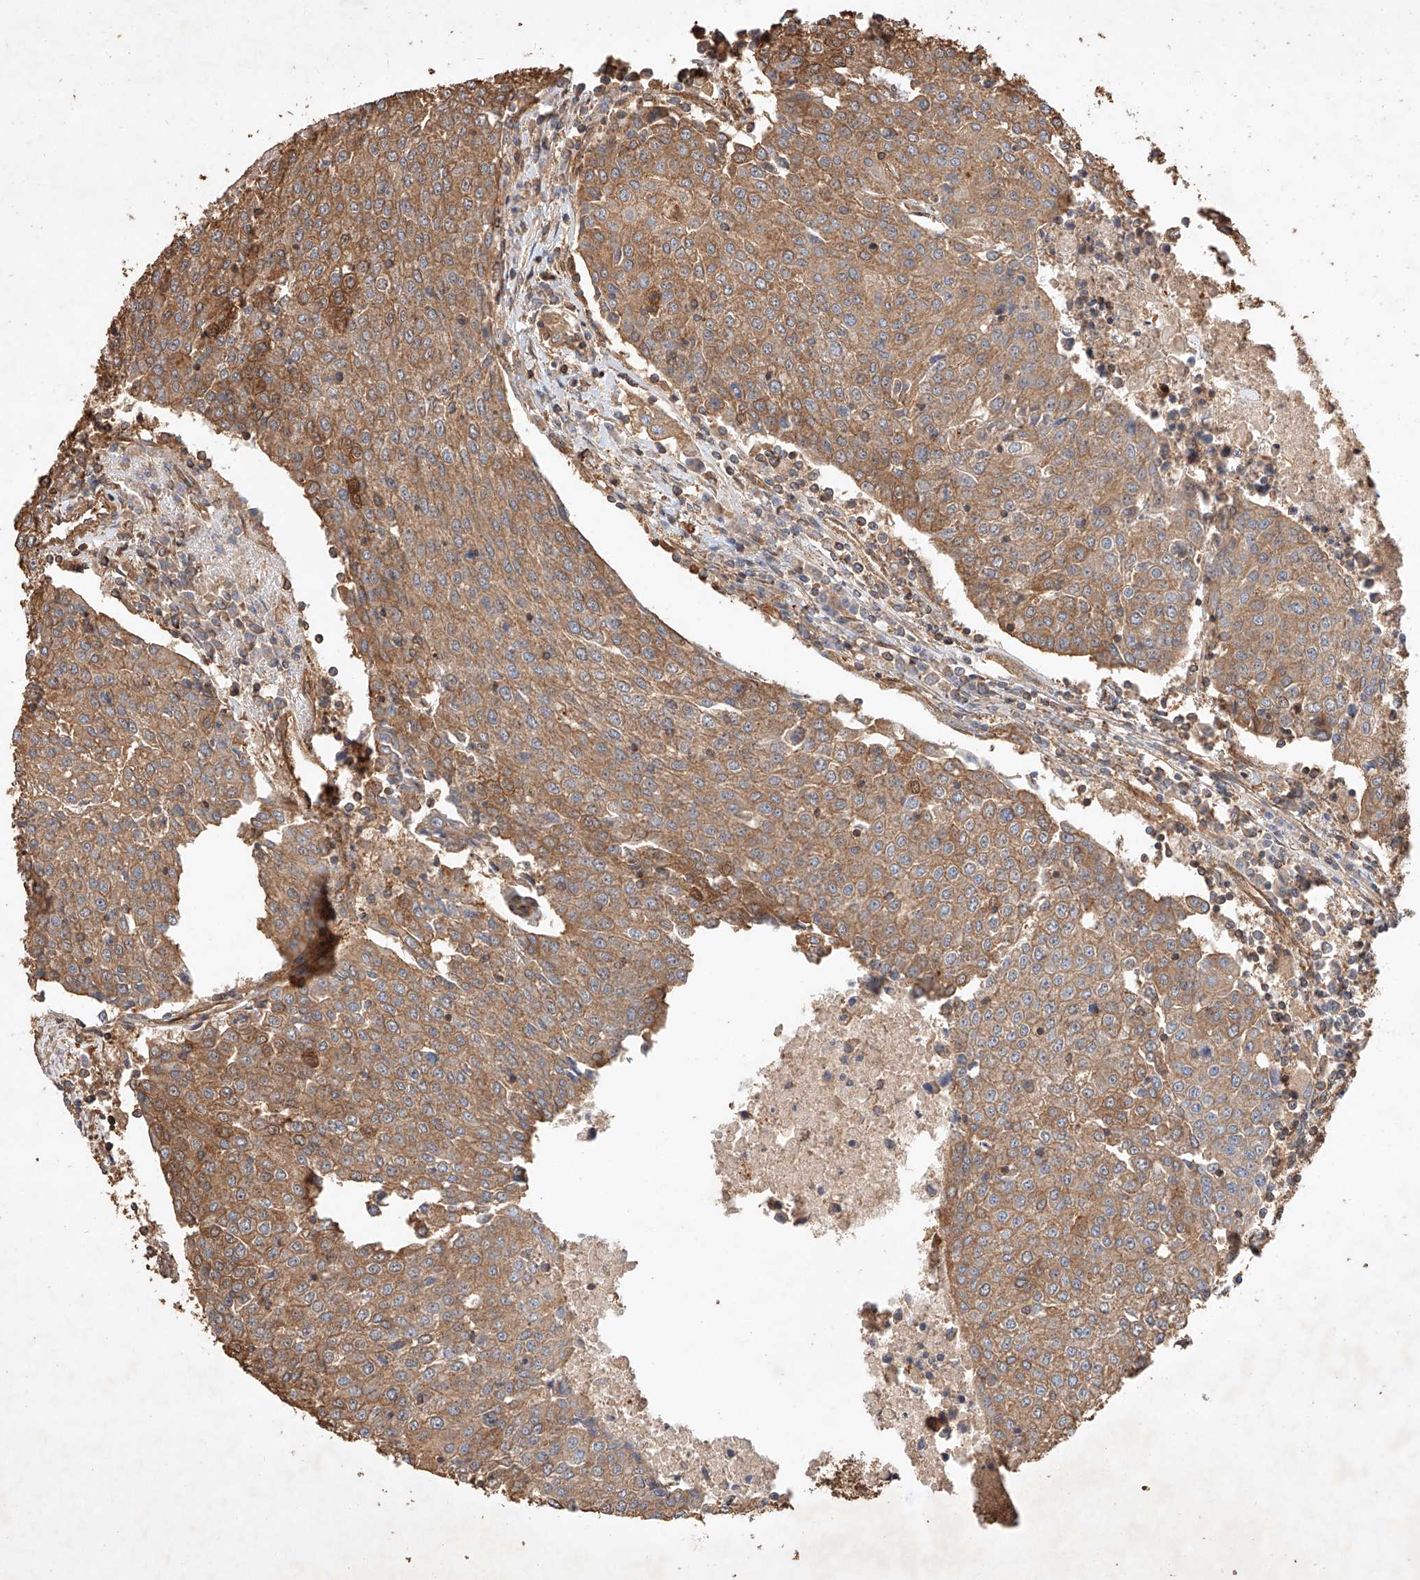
{"staining": {"intensity": "moderate", "quantity": ">75%", "location": "cytoplasmic/membranous"}, "tissue": "urothelial cancer", "cell_type": "Tumor cells", "image_type": "cancer", "snomed": [{"axis": "morphology", "description": "Urothelial carcinoma, High grade"}, {"axis": "topography", "description": "Urinary bladder"}], "caption": "IHC (DAB) staining of human urothelial cancer exhibits moderate cytoplasmic/membranous protein expression in about >75% of tumor cells. (Stains: DAB (3,3'-diaminobenzidine) in brown, nuclei in blue, Microscopy: brightfield microscopy at high magnification).", "gene": "GHDC", "patient": {"sex": "female", "age": 85}}